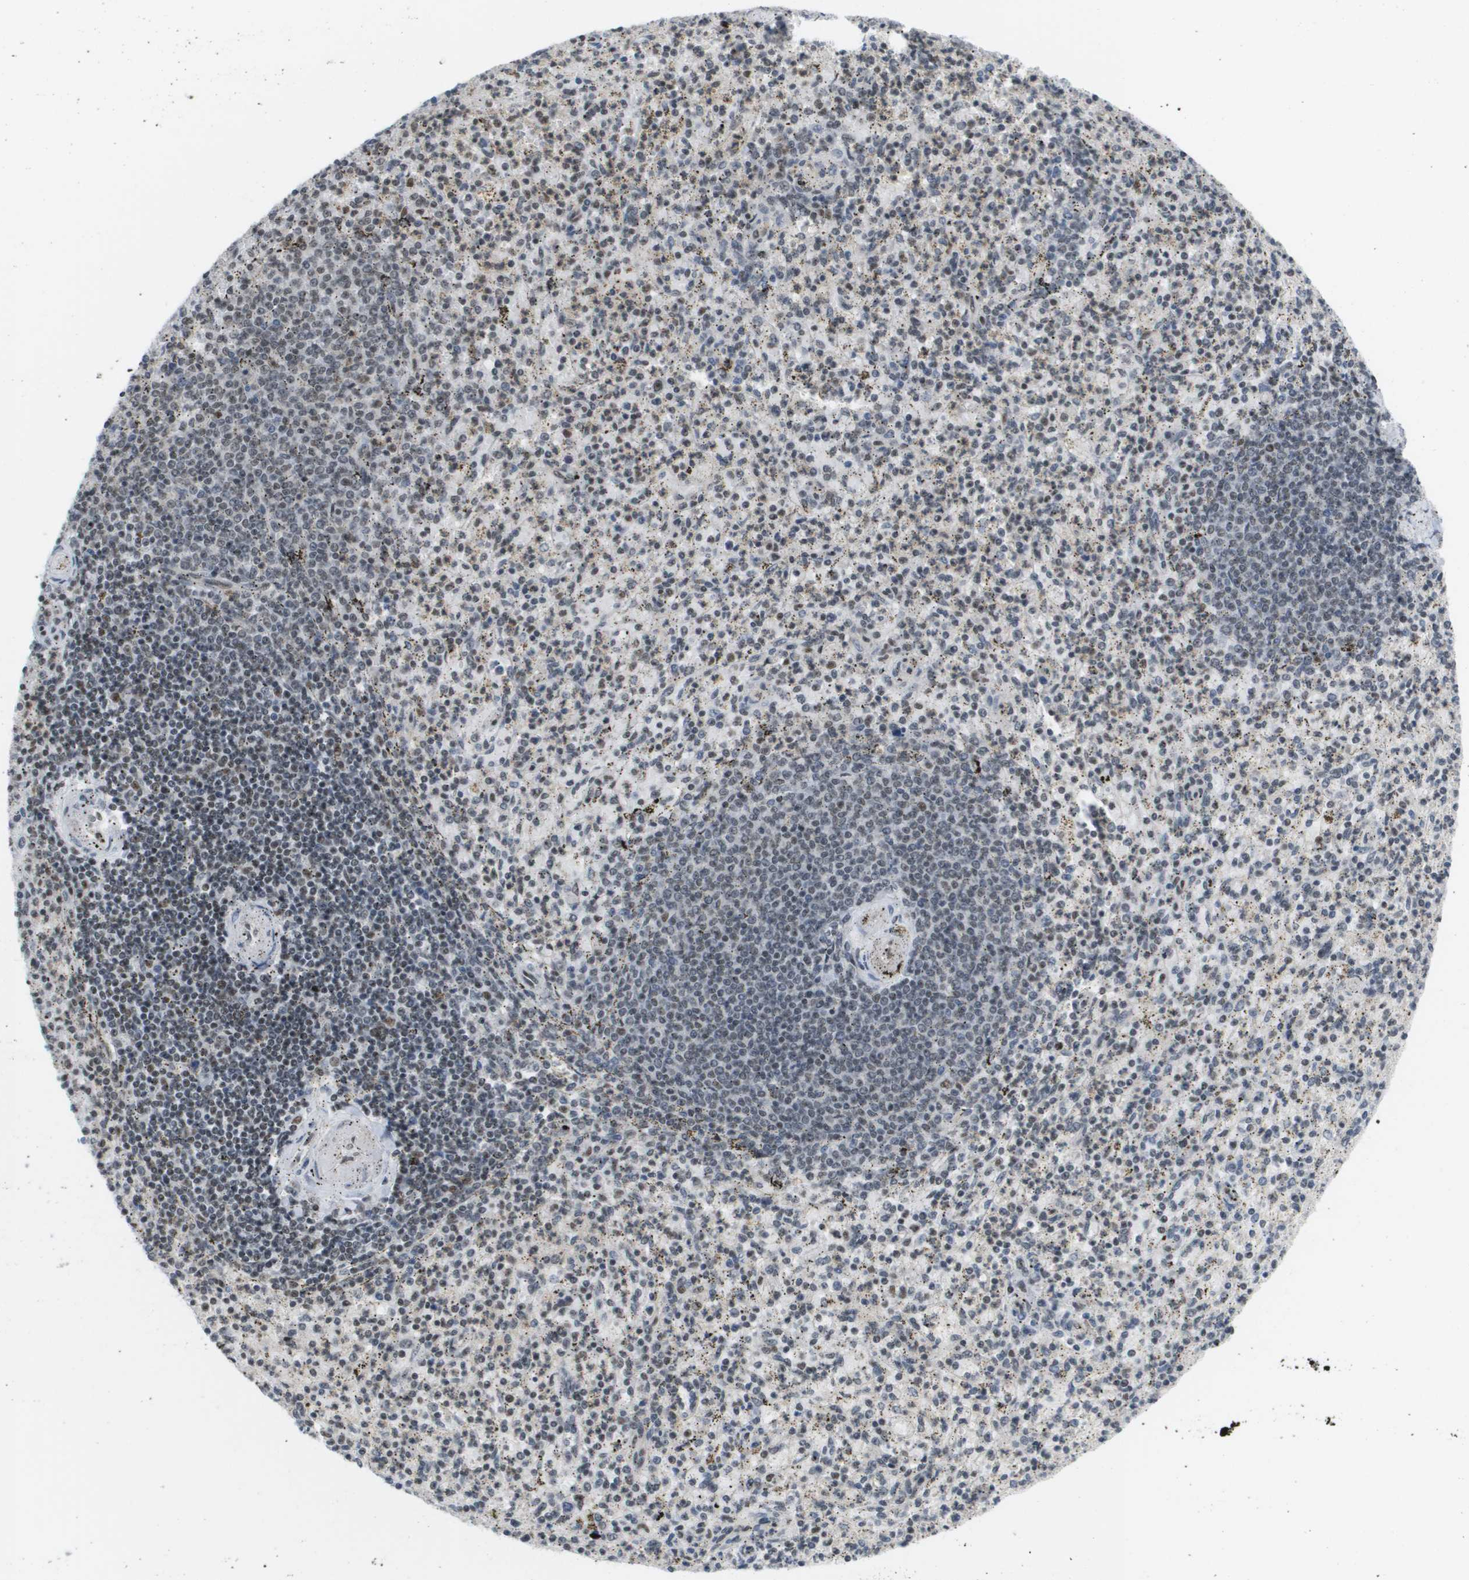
{"staining": {"intensity": "weak", "quantity": "<25%", "location": "nuclear"}, "tissue": "spleen", "cell_type": "Cells in red pulp", "image_type": "normal", "snomed": [{"axis": "morphology", "description": "Normal tissue, NOS"}, {"axis": "topography", "description": "Spleen"}], "caption": "Immunohistochemistry (IHC) of unremarkable spleen displays no positivity in cells in red pulp.", "gene": "ISY1", "patient": {"sex": "male", "age": 72}}